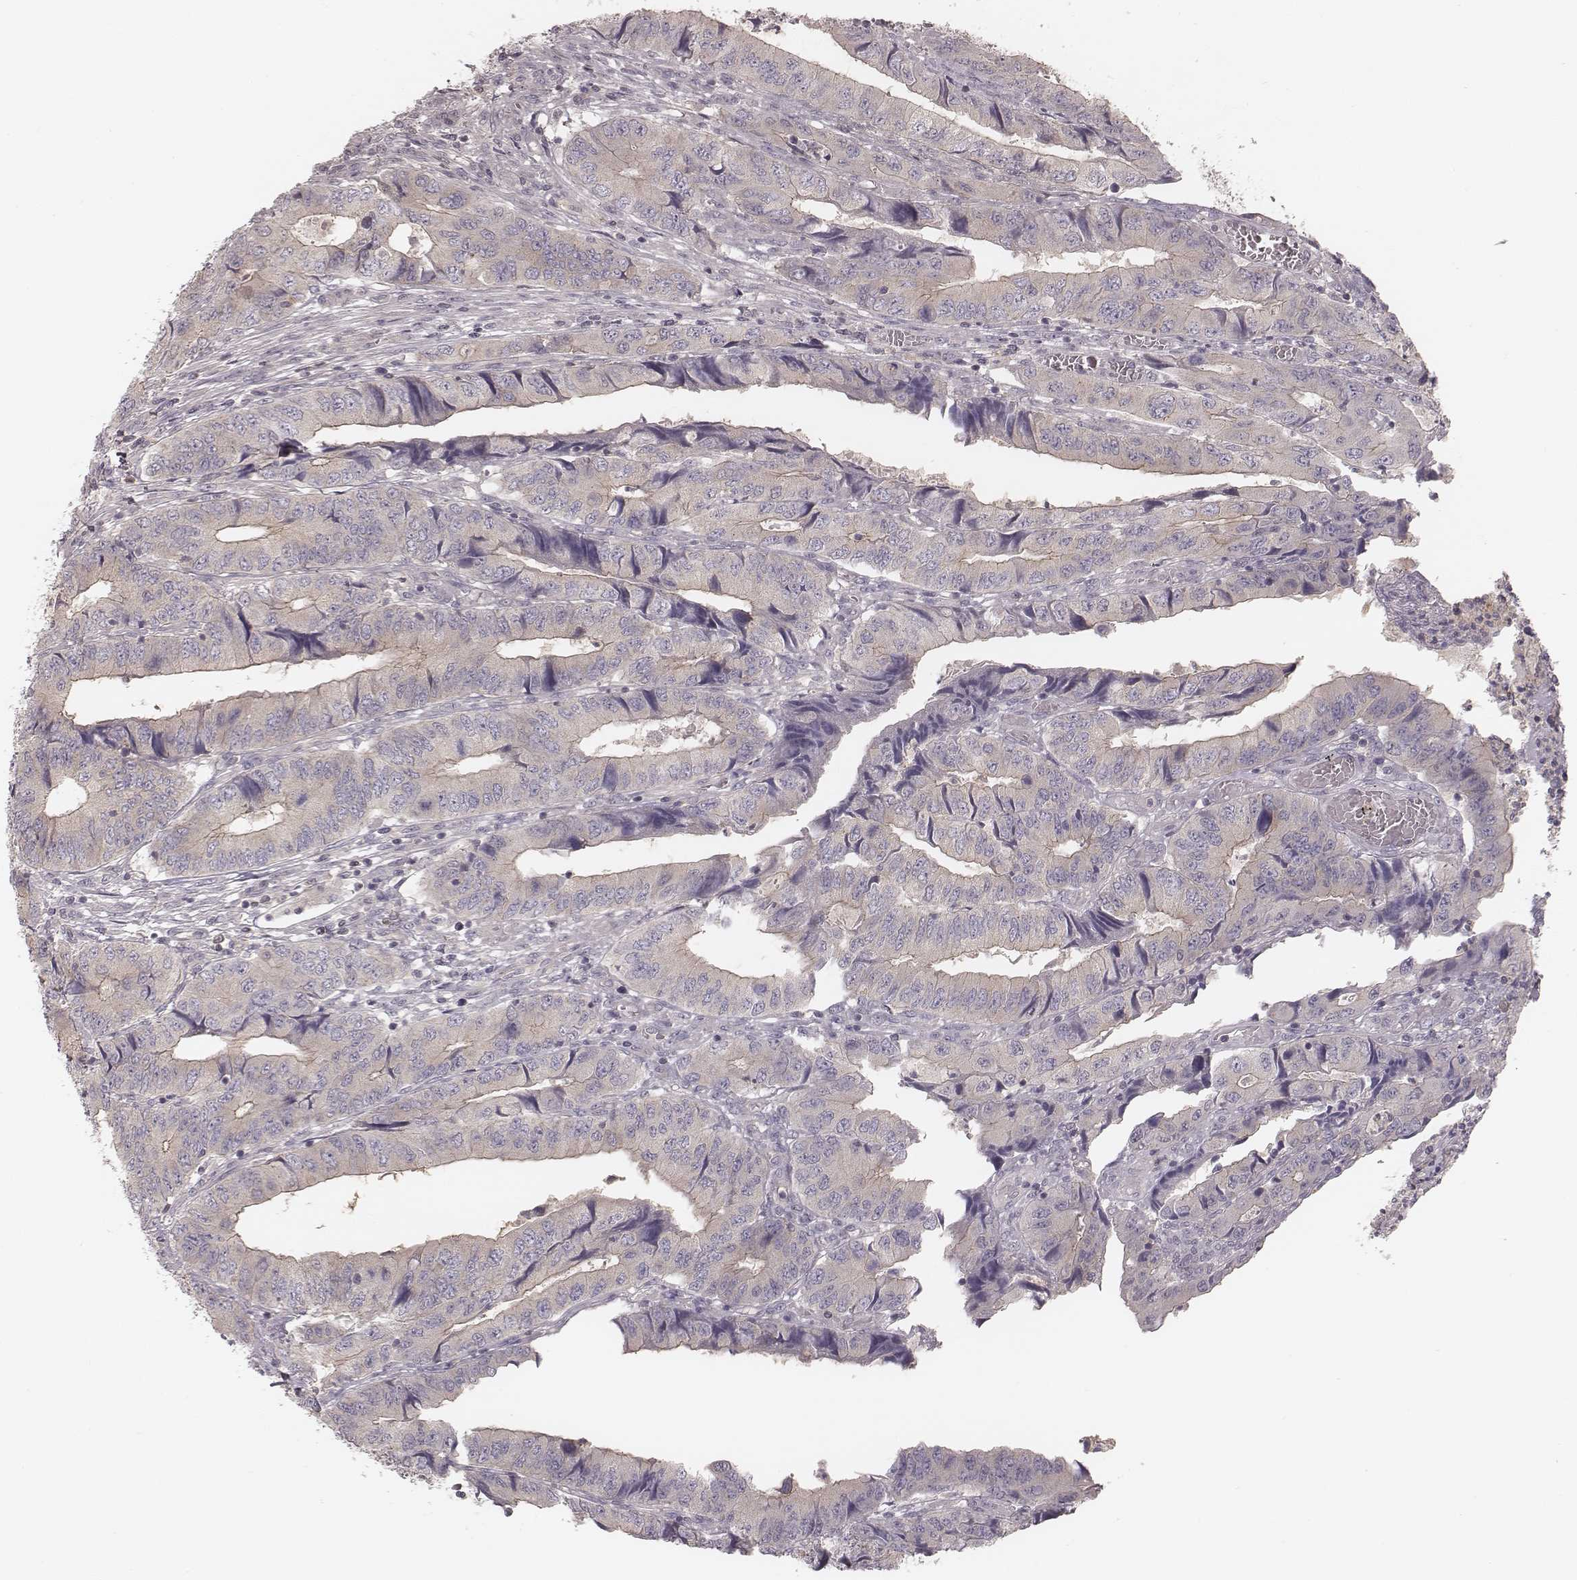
{"staining": {"intensity": "negative", "quantity": "none", "location": "none"}, "tissue": "colorectal cancer", "cell_type": "Tumor cells", "image_type": "cancer", "snomed": [{"axis": "morphology", "description": "Adenocarcinoma, NOS"}, {"axis": "topography", "description": "Colon"}], "caption": "An IHC image of colorectal adenocarcinoma is shown. There is no staining in tumor cells of colorectal adenocarcinoma.", "gene": "TDRD5", "patient": {"sex": "male", "age": 53}}